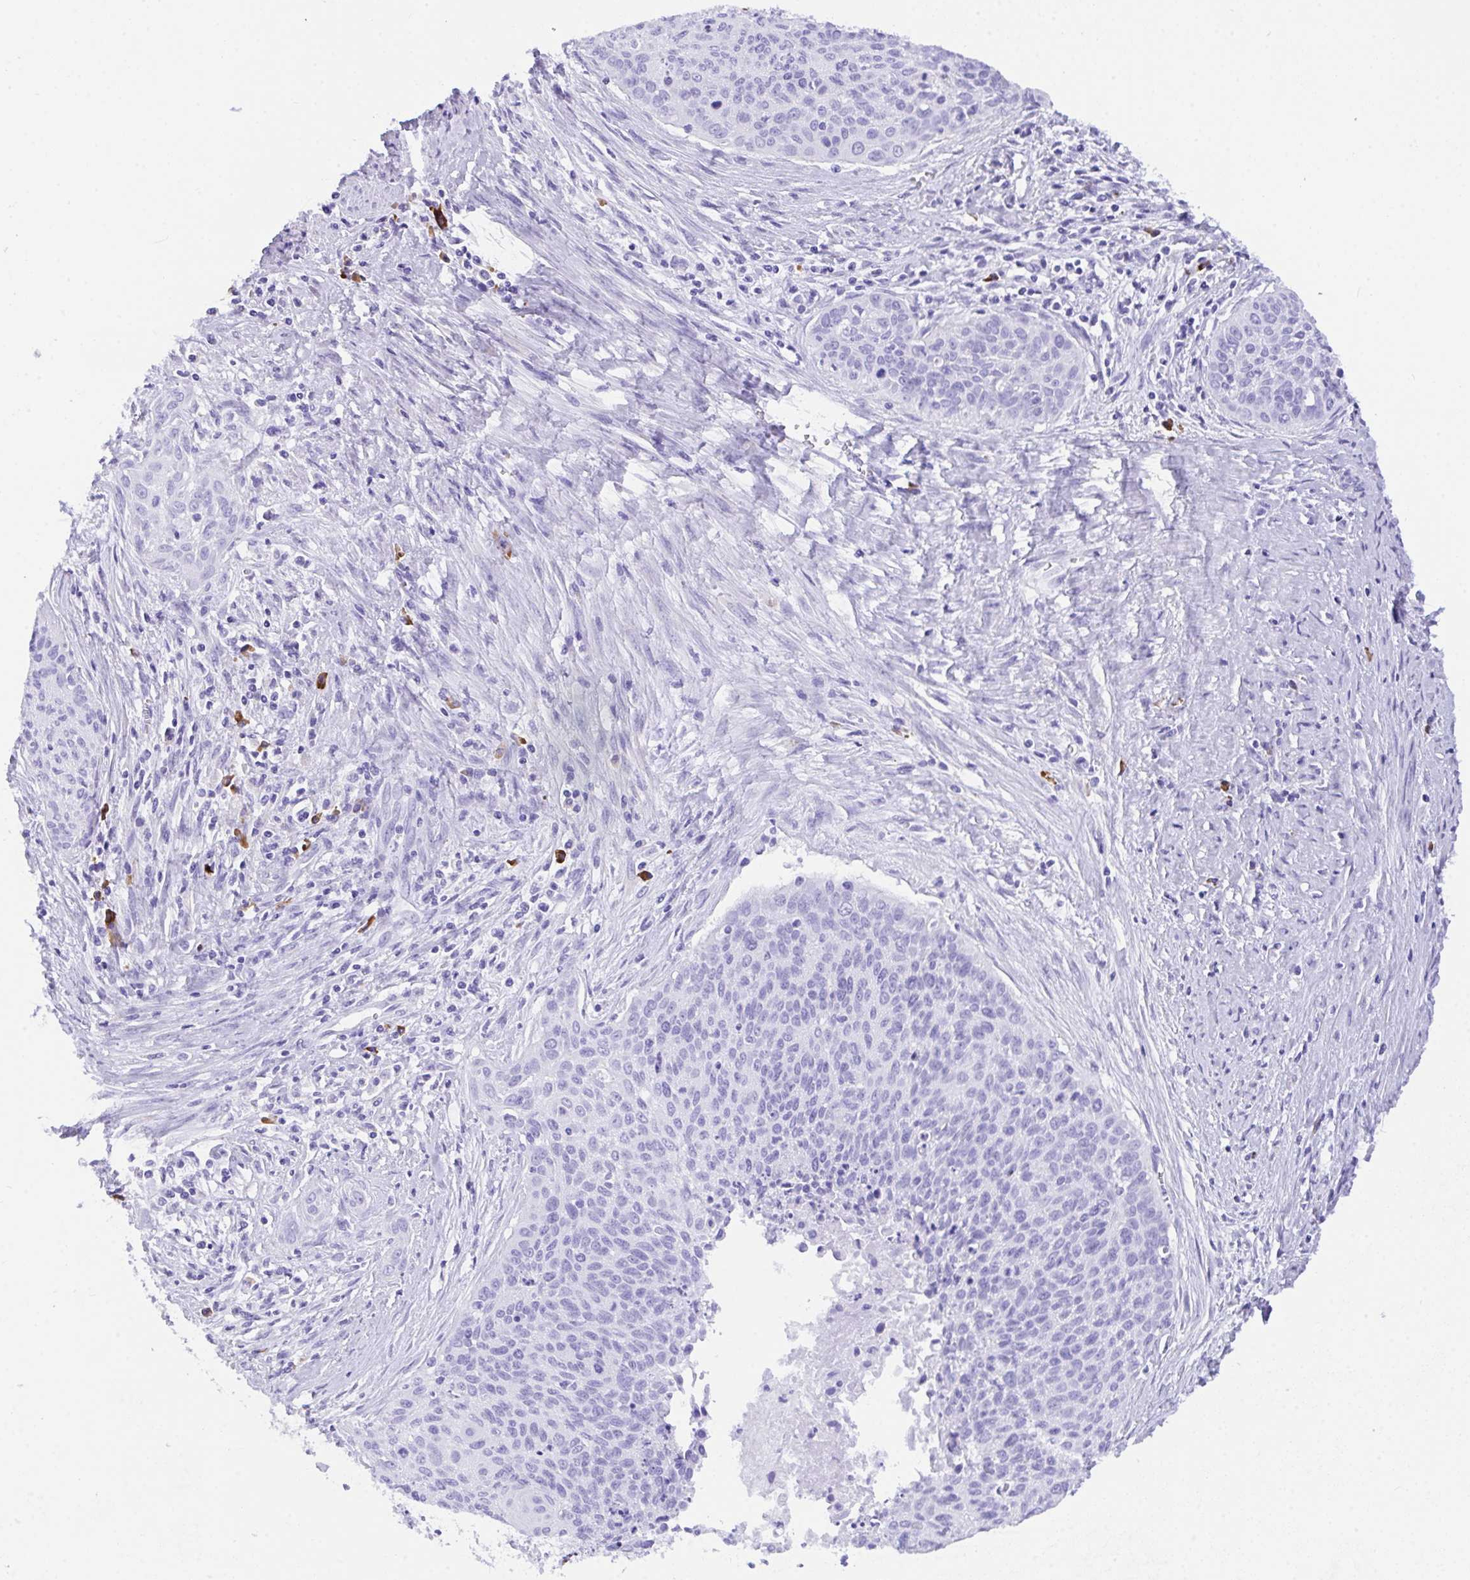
{"staining": {"intensity": "negative", "quantity": "none", "location": "none"}, "tissue": "cervical cancer", "cell_type": "Tumor cells", "image_type": "cancer", "snomed": [{"axis": "morphology", "description": "Squamous cell carcinoma, NOS"}, {"axis": "topography", "description": "Cervix"}], "caption": "The image demonstrates no significant positivity in tumor cells of squamous cell carcinoma (cervical).", "gene": "BEST4", "patient": {"sex": "female", "age": 55}}